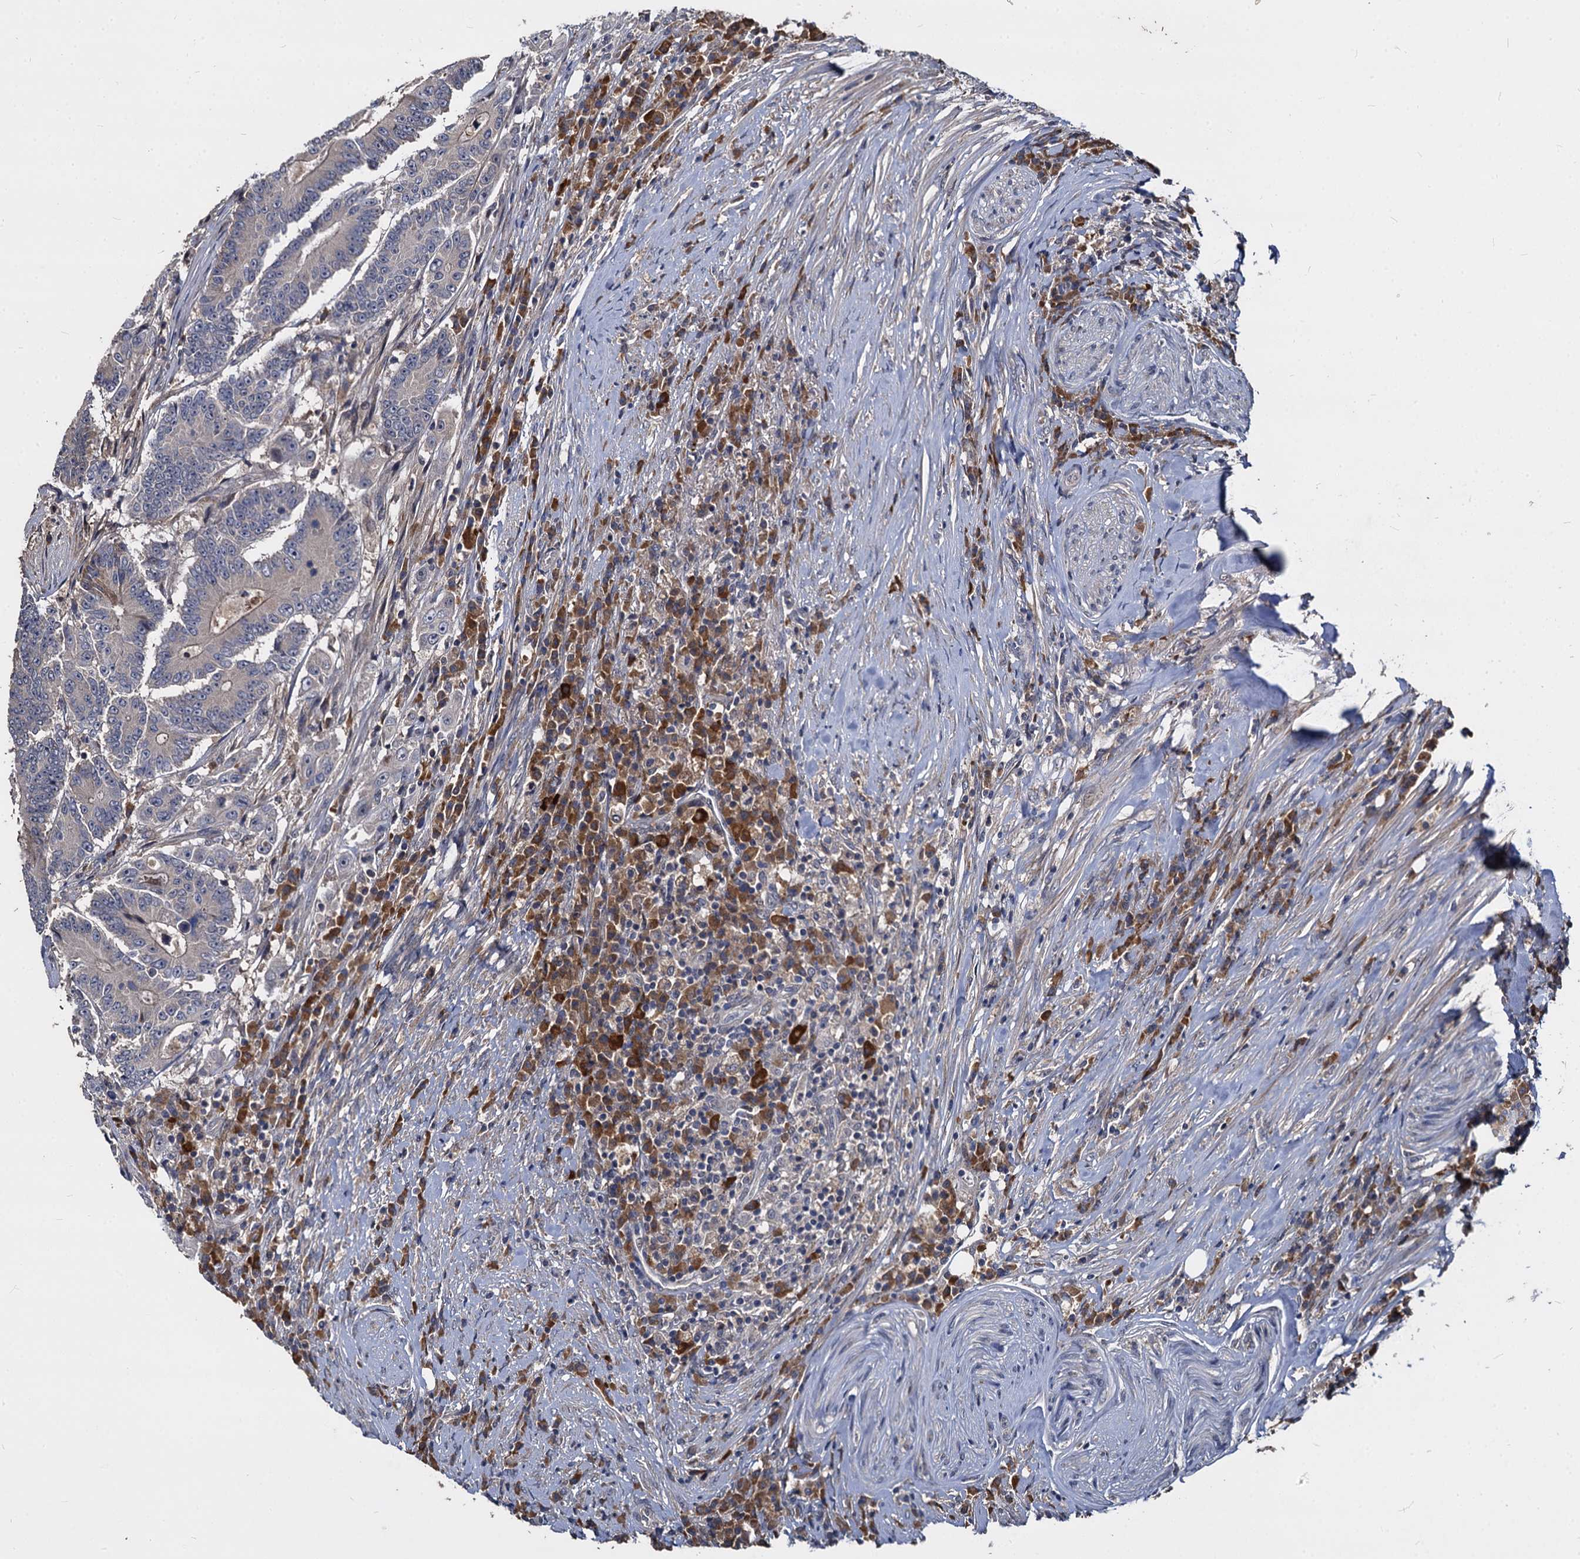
{"staining": {"intensity": "negative", "quantity": "none", "location": "none"}, "tissue": "colorectal cancer", "cell_type": "Tumor cells", "image_type": "cancer", "snomed": [{"axis": "morphology", "description": "Adenocarcinoma, NOS"}, {"axis": "topography", "description": "Colon"}], "caption": "Immunohistochemistry (IHC) image of adenocarcinoma (colorectal) stained for a protein (brown), which shows no expression in tumor cells.", "gene": "CCDC184", "patient": {"sex": "male", "age": 83}}